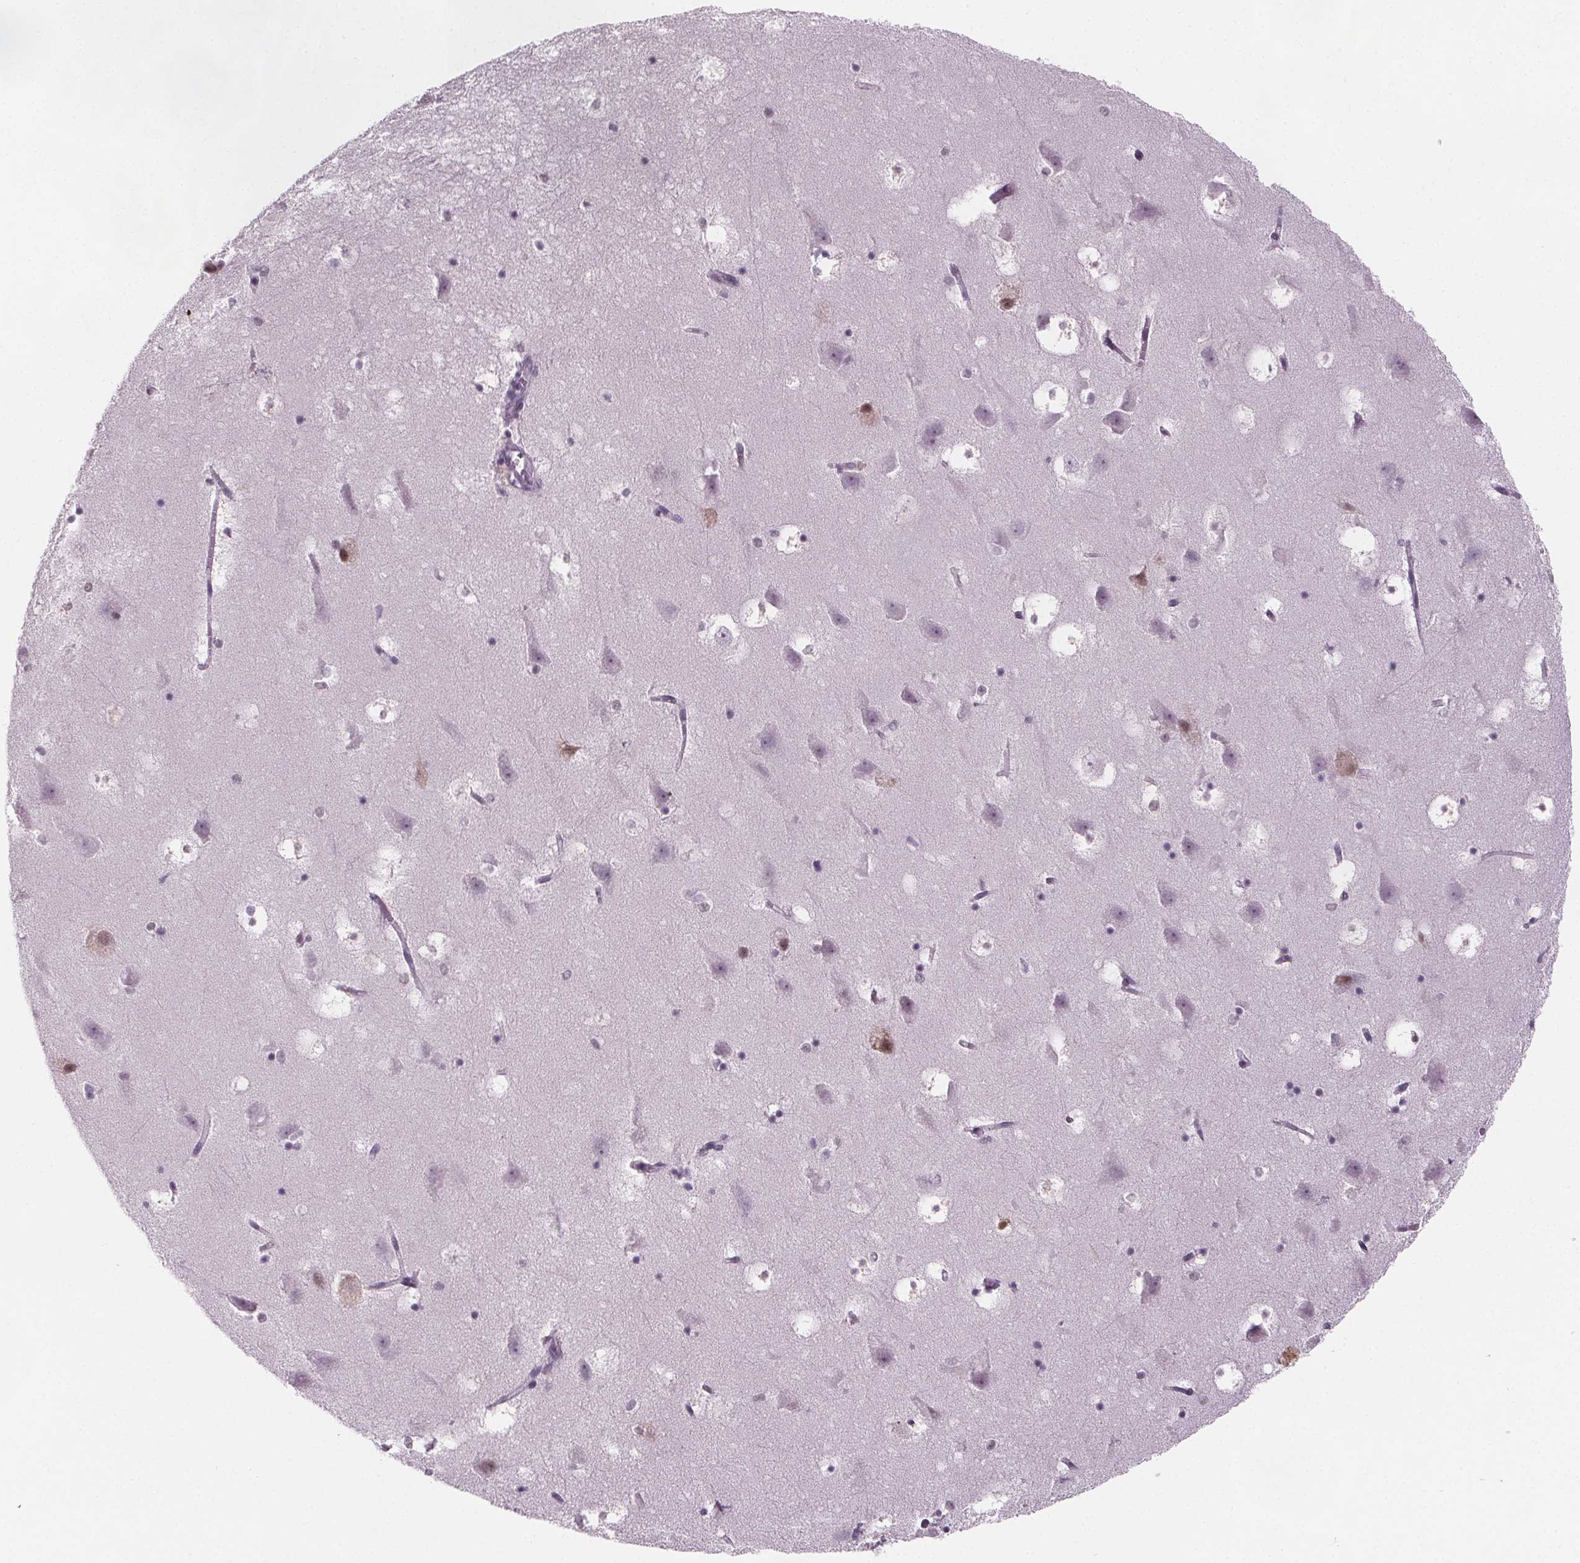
{"staining": {"intensity": "weak", "quantity": "25%-75%", "location": "nuclear"}, "tissue": "hippocampus", "cell_type": "Glial cells", "image_type": "normal", "snomed": [{"axis": "morphology", "description": "Normal tissue, NOS"}, {"axis": "topography", "description": "Hippocampus"}], "caption": "An immunohistochemistry (IHC) photomicrograph of benign tissue is shown. Protein staining in brown shows weak nuclear positivity in hippocampus within glial cells.", "gene": "ZNF572", "patient": {"sex": "male", "age": 58}}